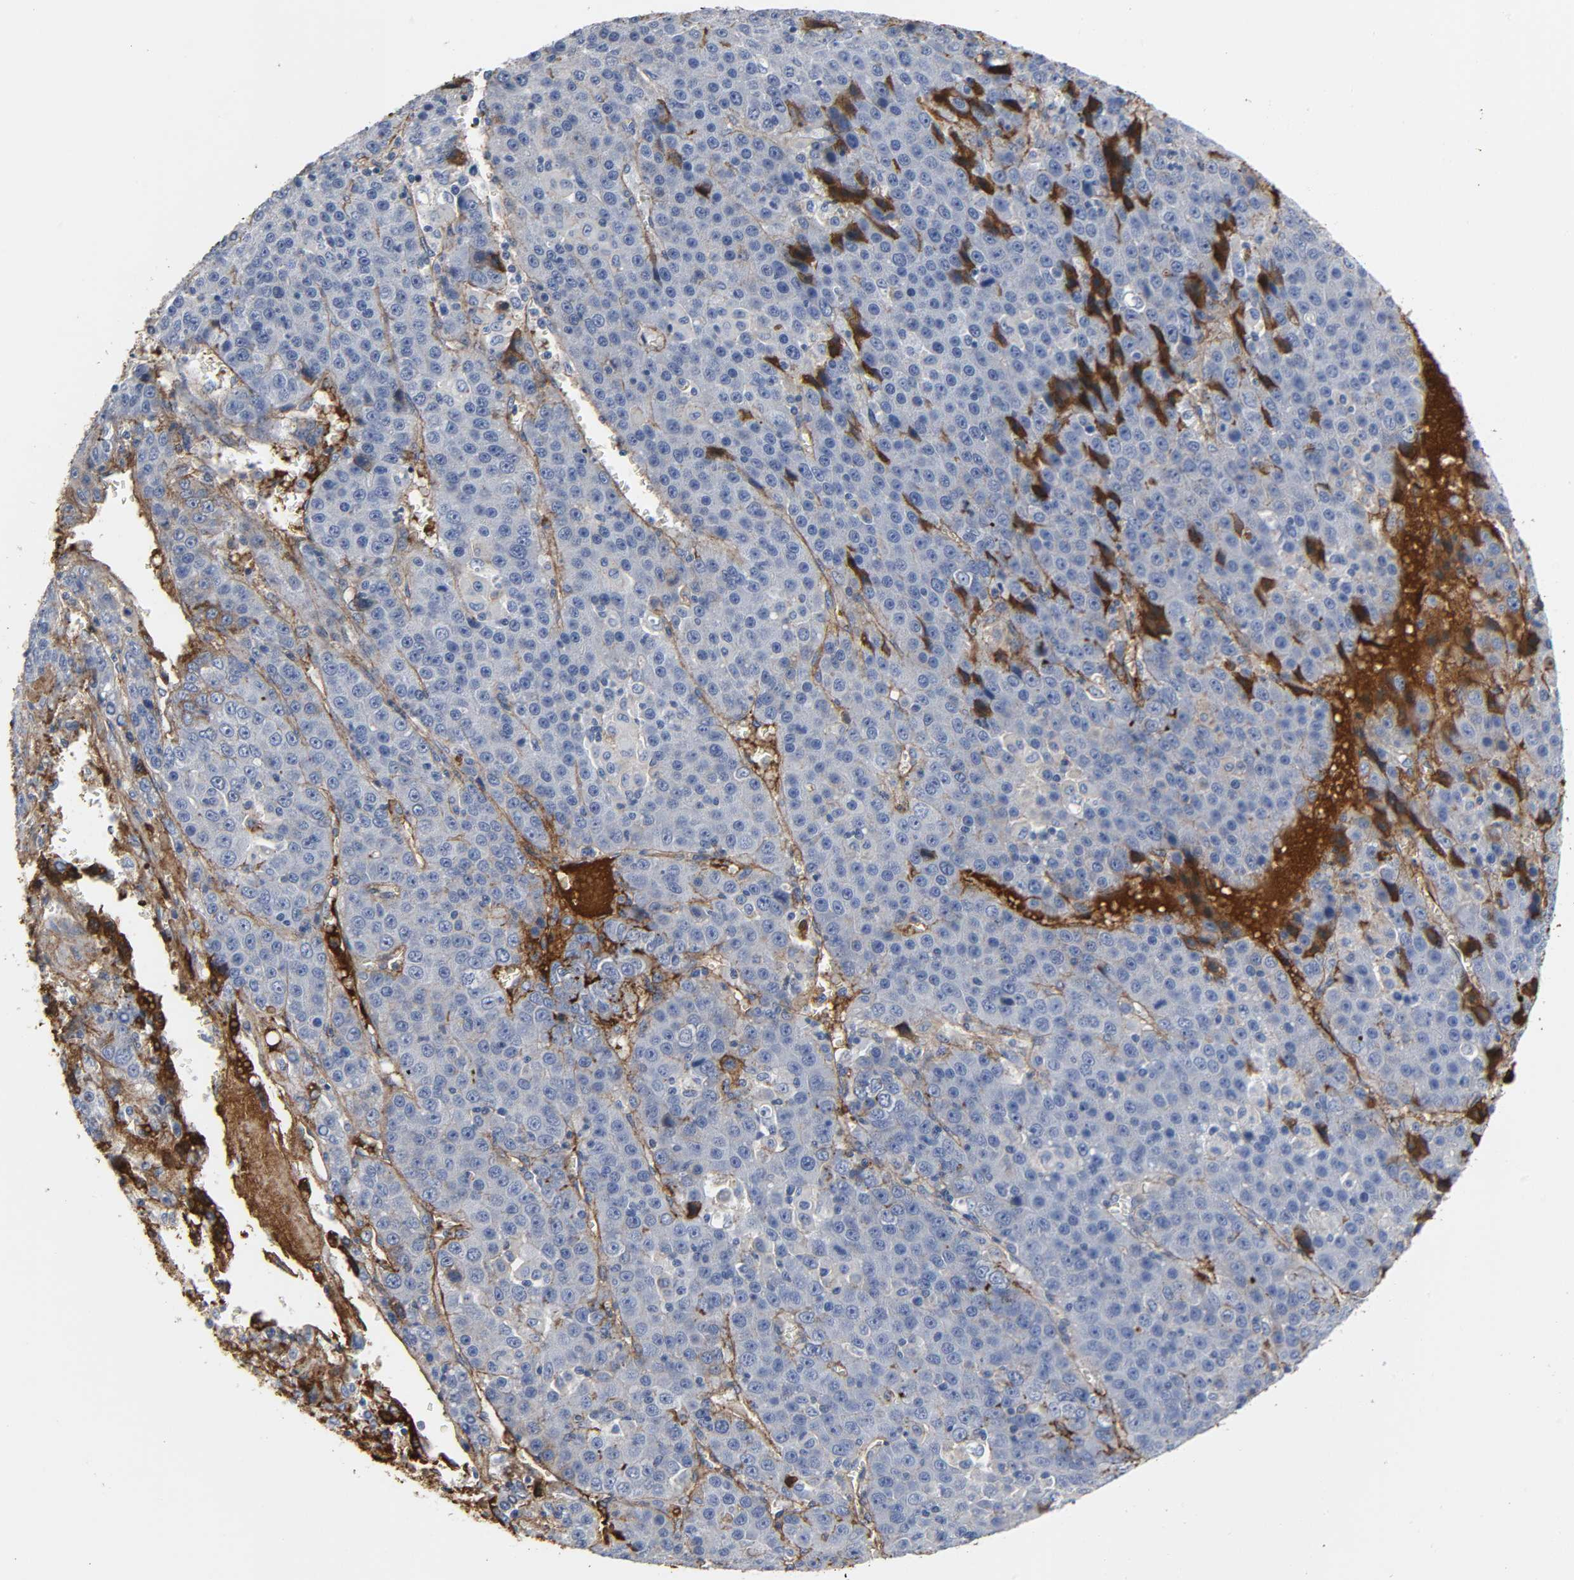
{"staining": {"intensity": "negative", "quantity": "none", "location": "none"}, "tissue": "liver cancer", "cell_type": "Tumor cells", "image_type": "cancer", "snomed": [{"axis": "morphology", "description": "Carcinoma, Hepatocellular, NOS"}, {"axis": "topography", "description": "Liver"}], "caption": "Protein analysis of hepatocellular carcinoma (liver) reveals no significant positivity in tumor cells.", "gene": "FBLN1", "patient": {"sex": "female", "age": 53}}